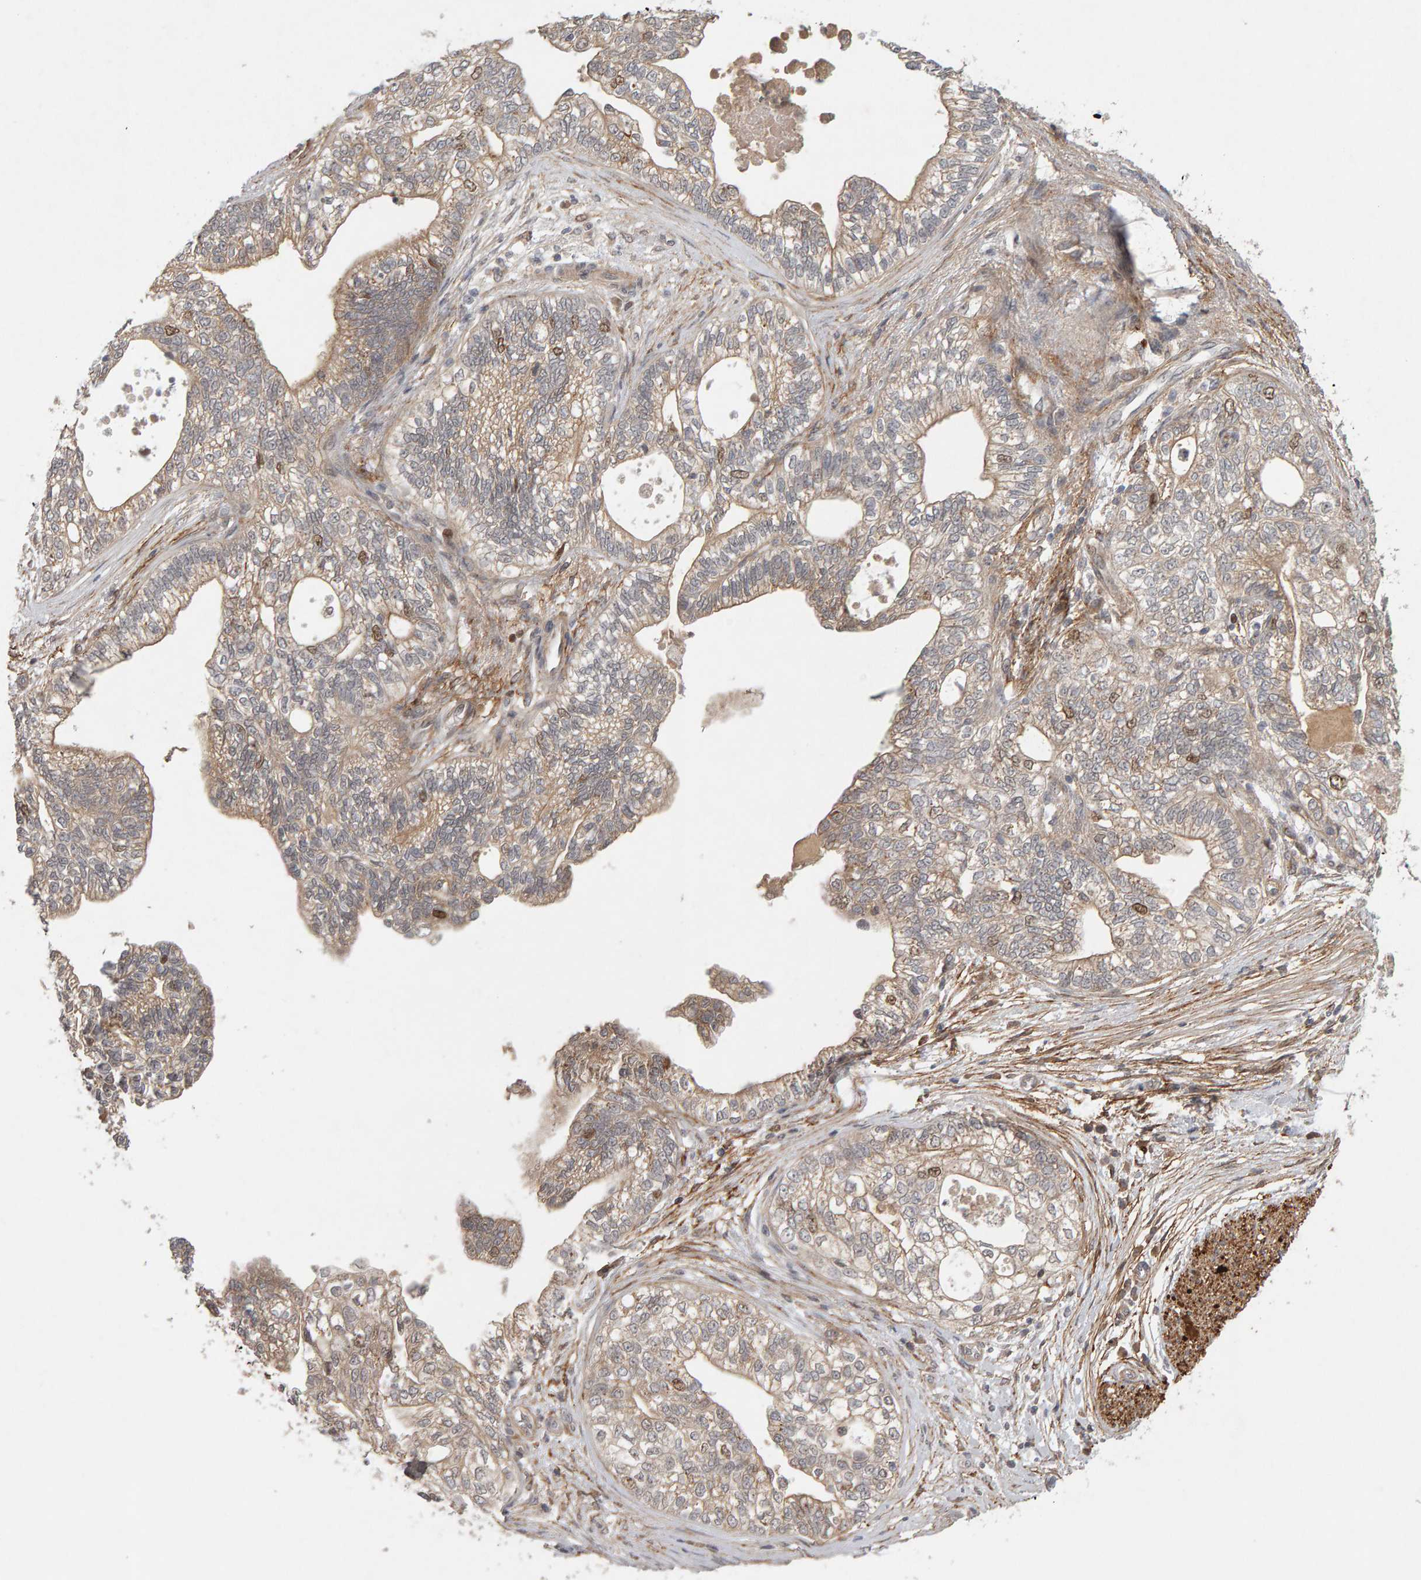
{"staining": {"intensity": "moderate", "quantity": ">75%", "location": "cytoplasmic/membranous,nuclear"}, "tissue": "pancreatic cancer", "cell_type": "Tumor cells", "image_type": "cancer", "snomed": [{"axis": "morphology", "description": "Adenocarcinoma, NOS"}, {"axis": "topography", "description": "Pancreas"}], "caption": "Moderate cytoplasmic/membranous and nuclear protein positivity is seen in about >75% of tumor cells in adenocarcinoma (pancreatic). (IHC, brightfield microscopy, high magnification).", "gene": "CDCA5", "patient": {"sex": "male", "age": 72}}